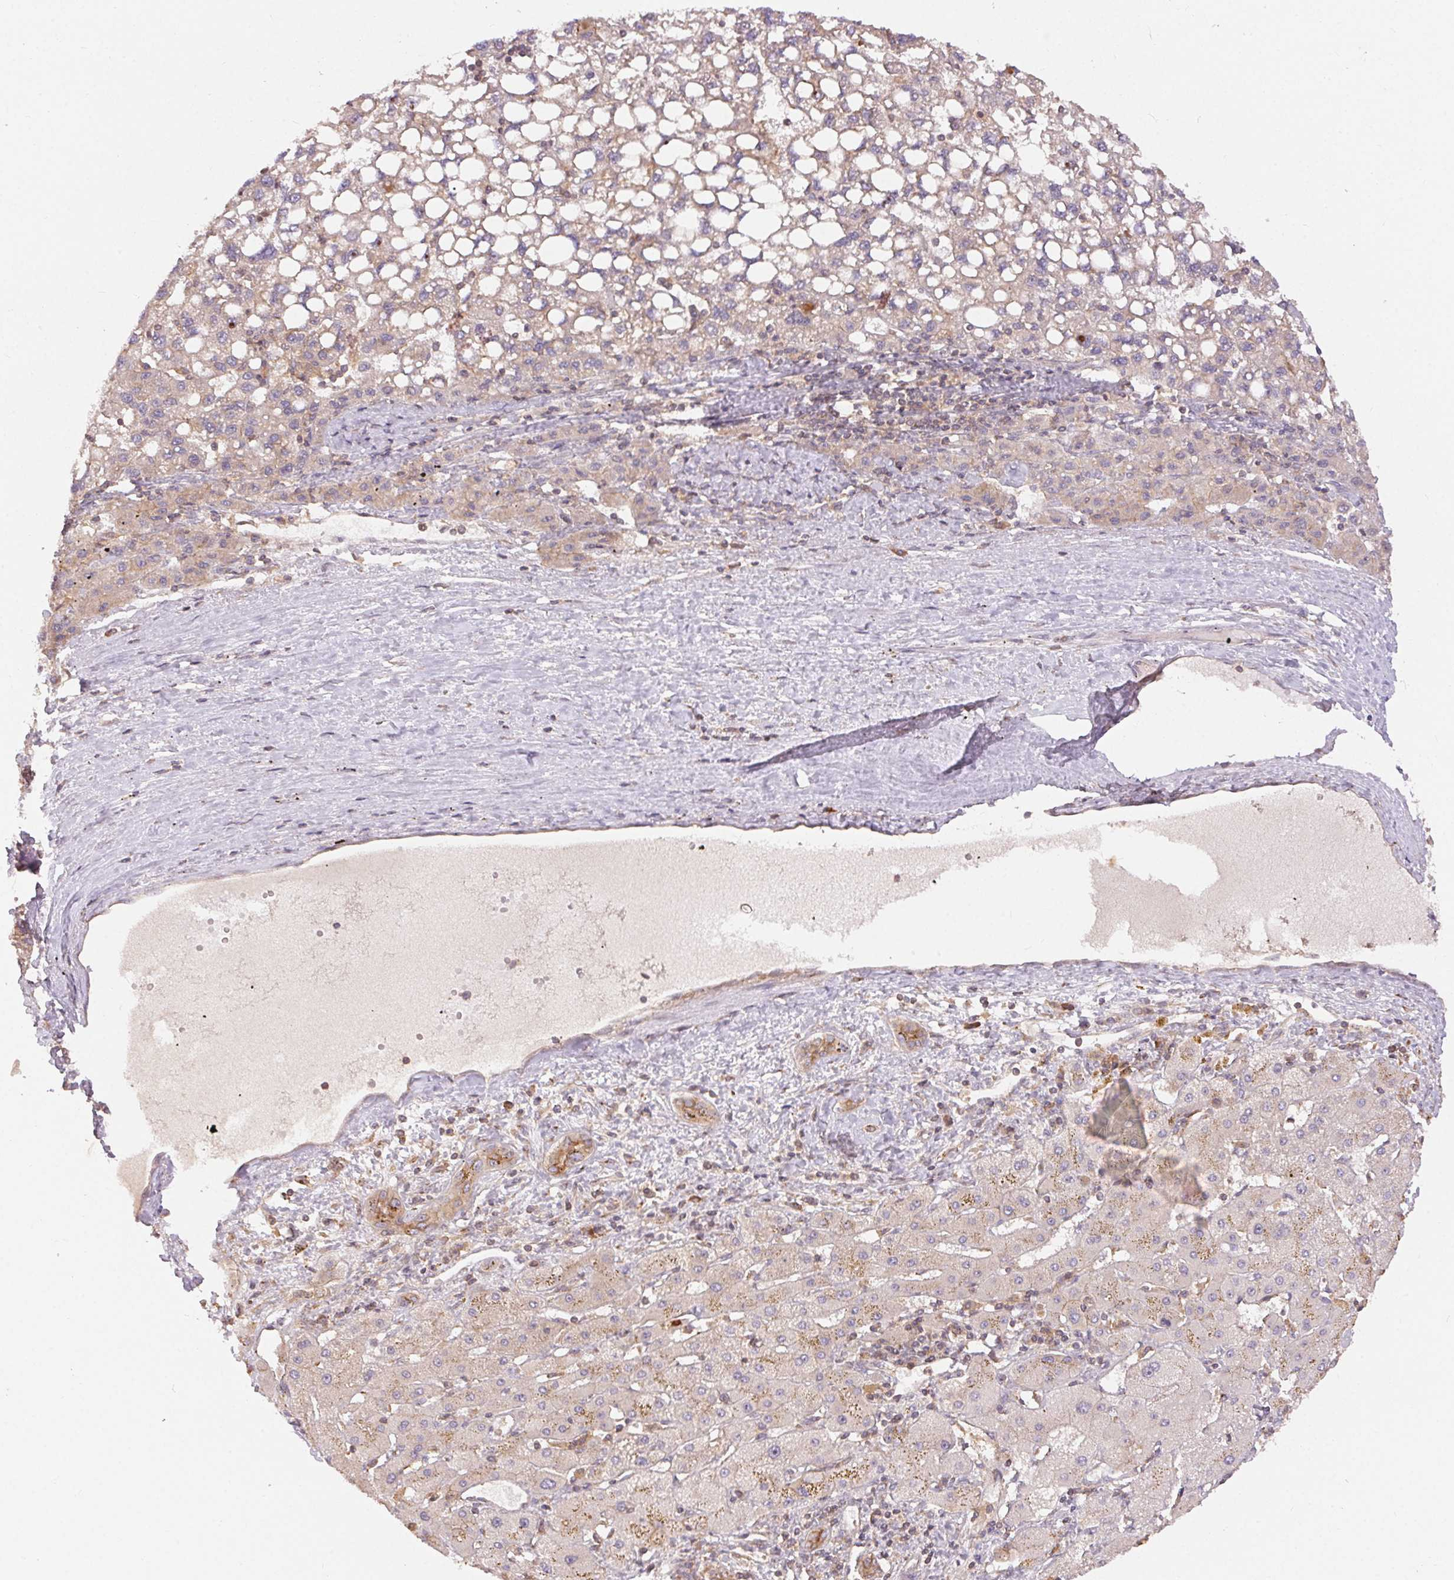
{"staining": {"intensity": "weak", "quantity": "<25%", "location": "cytoplasmic/membranous"}, "tissue": "liver cancer", "cell_type": "Tumor cells", "image_type": "cancer", "snomed": [{"axis": "morphology", "description": "Carcinoma, Hepatocellular, NOS"}, {"axis": "topography", "description": "Liver"}], "caption": "A photomicrograph of hepatocellular carcinoma (liver) stained for a protein demonstrates no brown staining in tumor cells.", "gene": "MAPKAPK2", "patient": {"sex": "female", "age": 82}}